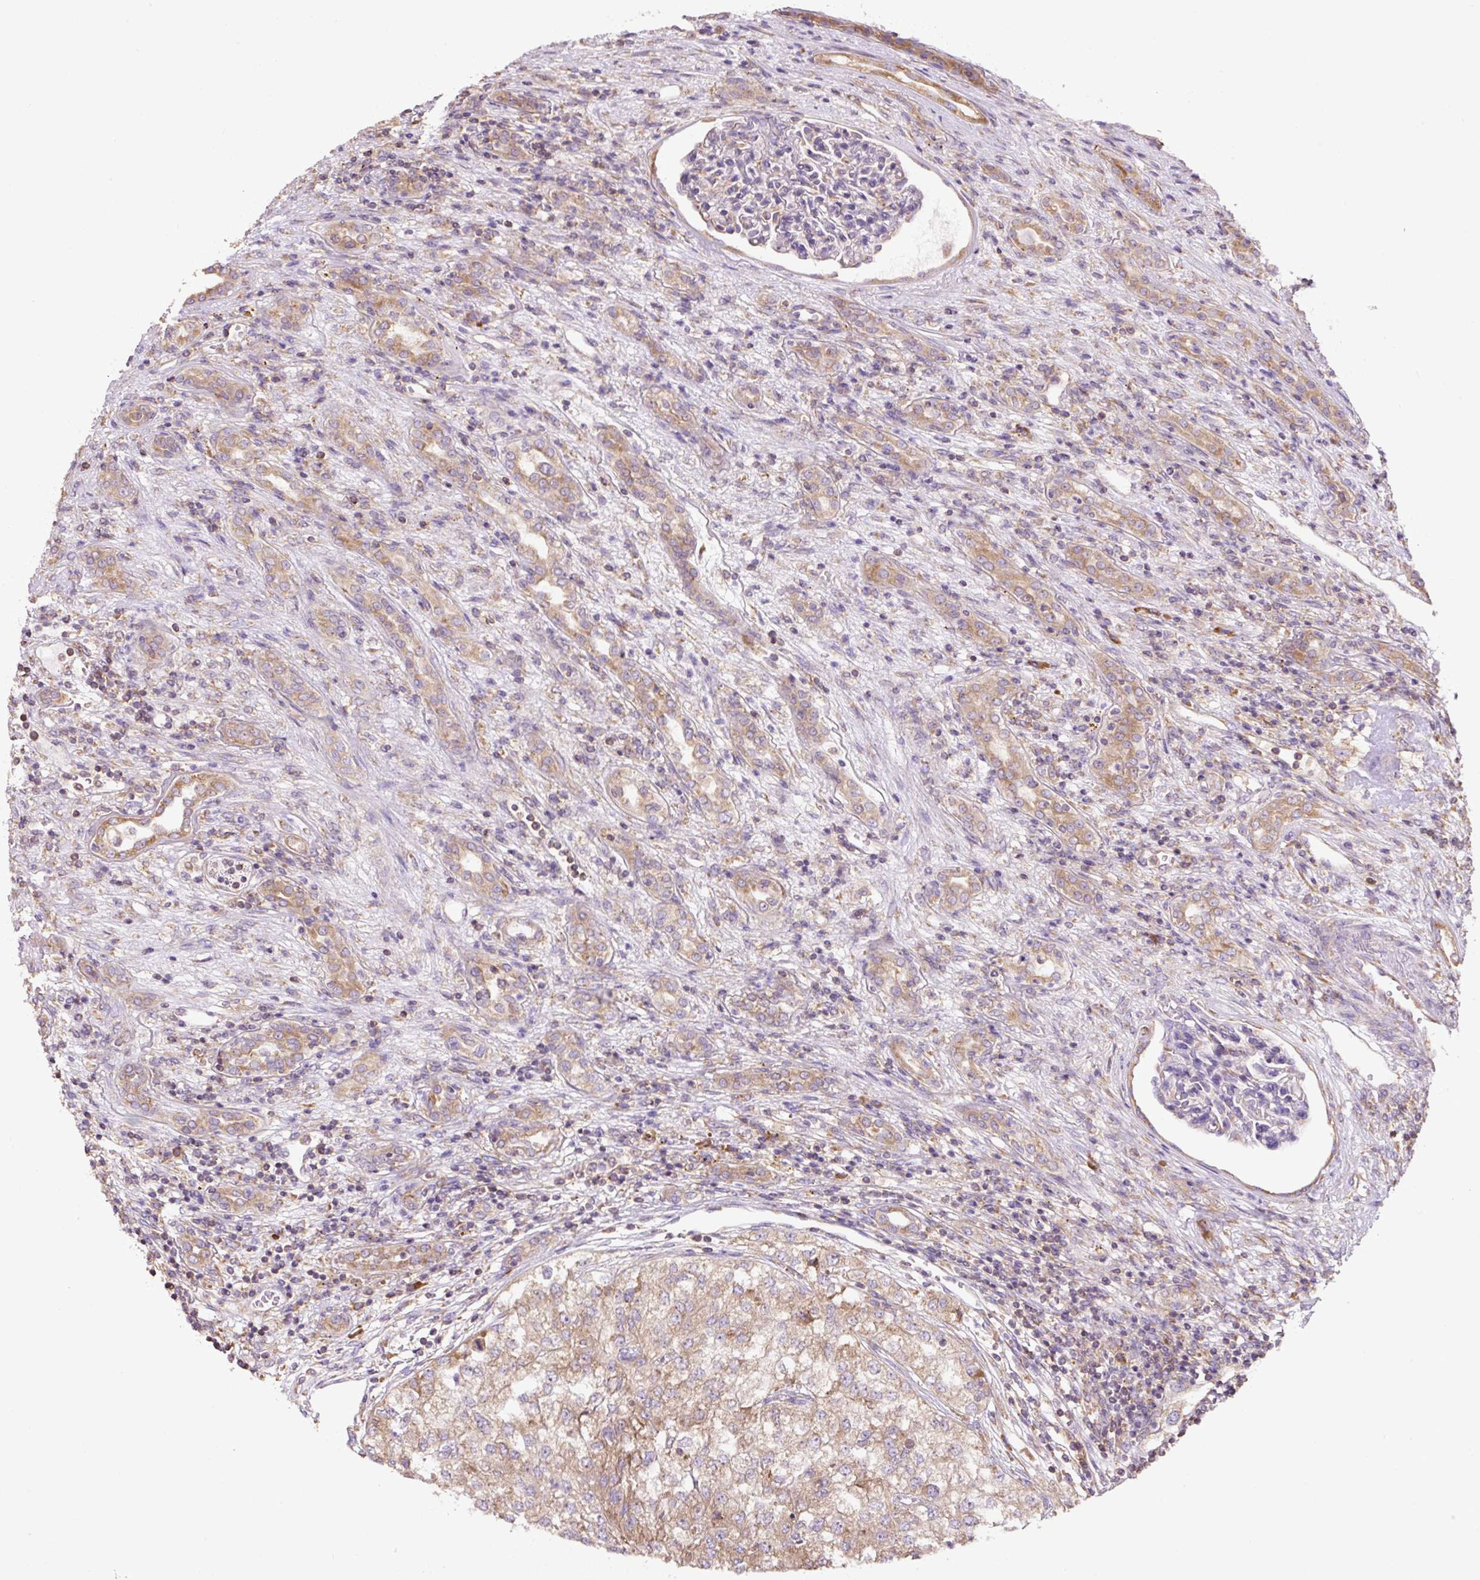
{"staining": {"intensity": "weak", "quantity": ">75%", "location": "cytoplasmic/membranous"}, "tissue": "renal cancer", "cell_type": "Tumor cells", "image_type": "cancer", "snomed": [{"axis": "morphology", "description": "Adenocarcinoma, NOS"}, {"axis": "topography", "description": "Kidney"}], "caption": "Renal cancer stained with a brown dye reveals weak cytoplasmic/membranous positive staining in approximately >75% of tumor cells.", "gene": "RPS23", "patient": {"sex": "female", "age": 54}}